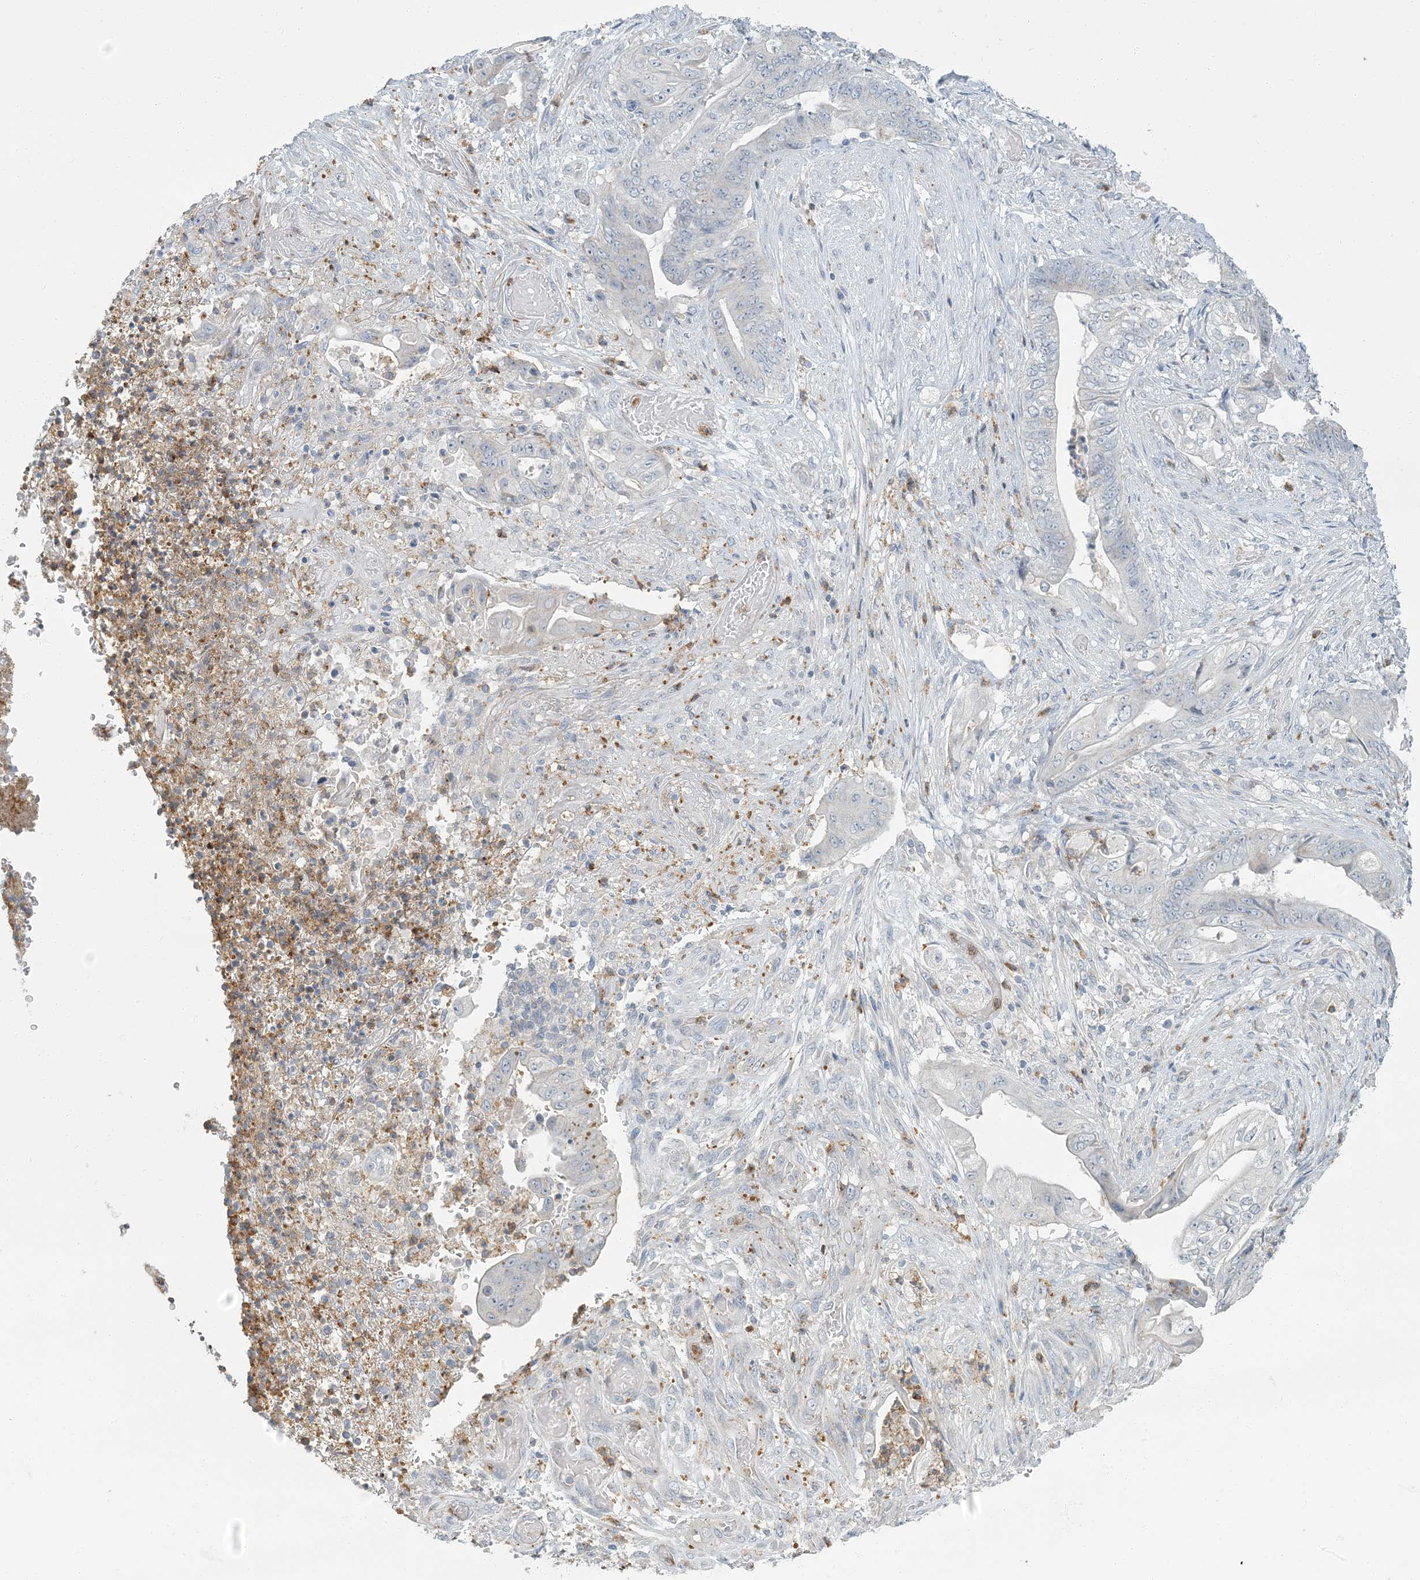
{"staining": {"intensity": "negative", "quantity": "none", "location": "none"}, "tissue": "stomach cancer", "cell_type": "Tumor cells", "image_type": "cancer", "snomed": [{"axis": "morphology", "description": "Adenocarcinoma, NOS"}, {"axis": "topography", "description": "Stomach"}], "caption": "Stomach adenocarcinoma stained for a protein using IHC reveals no positivity tumor cells.", "gene": "EPHA4", "patient": {"sex": "female", "age": 73}}